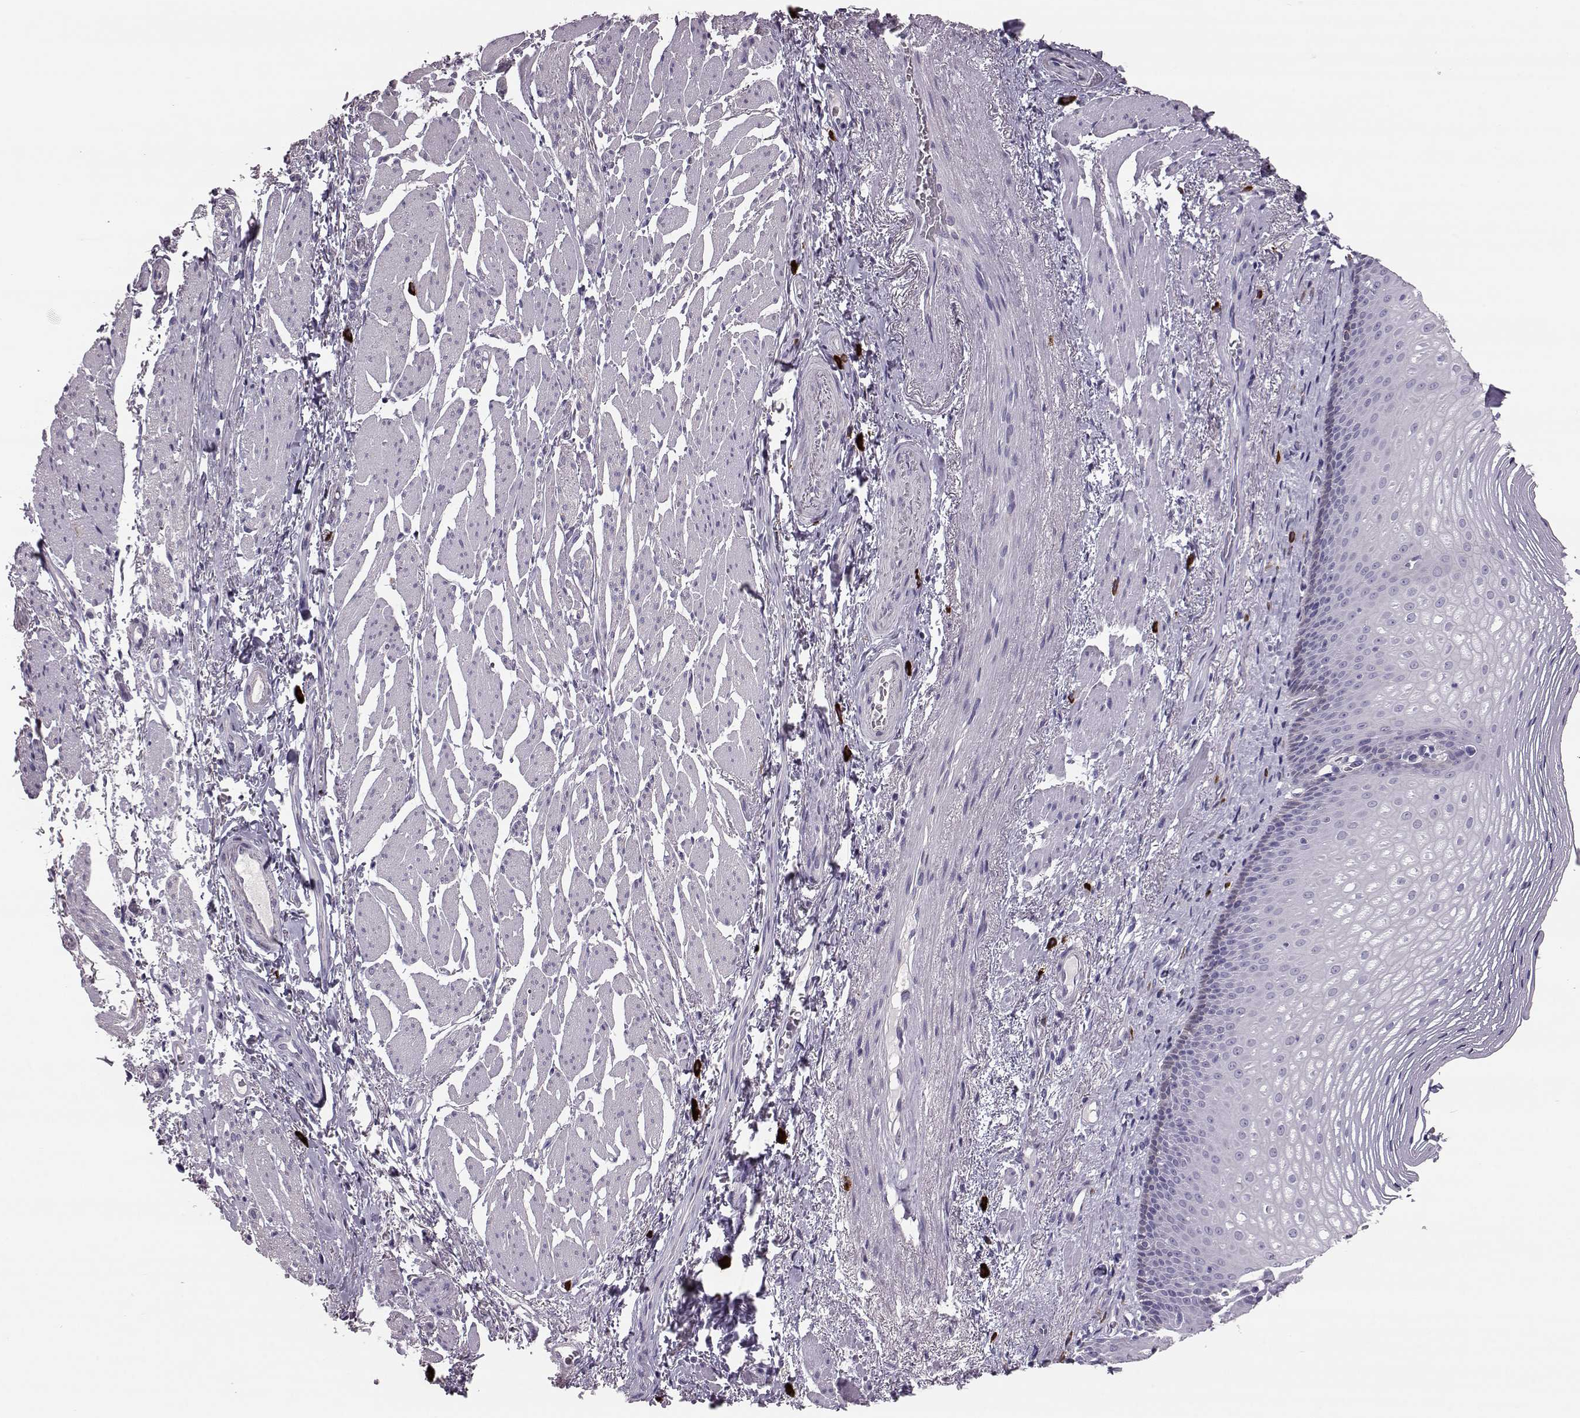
{"staining": {"intensity": "negative", "quantity": "none", "location": "none"}, "tissue": "esophagus", "cell_type": "Squamous epithelial cells", "image_type": "normal", "snomed": [{"axis": "morphology", "description": "Normal tissue, NOS"}, {"axis": "topography", "description": "Esophagus"}], "caption": "Normal esophagus was stained to show a protein in brown. There is no significant expression in squamous epithelial cells. (DAB (3,3'-diaminobenzidine) immunohistochemistry, high magnification).", "gene": "ADGRG5", "patient": {"sex": "male", "age": 76}}